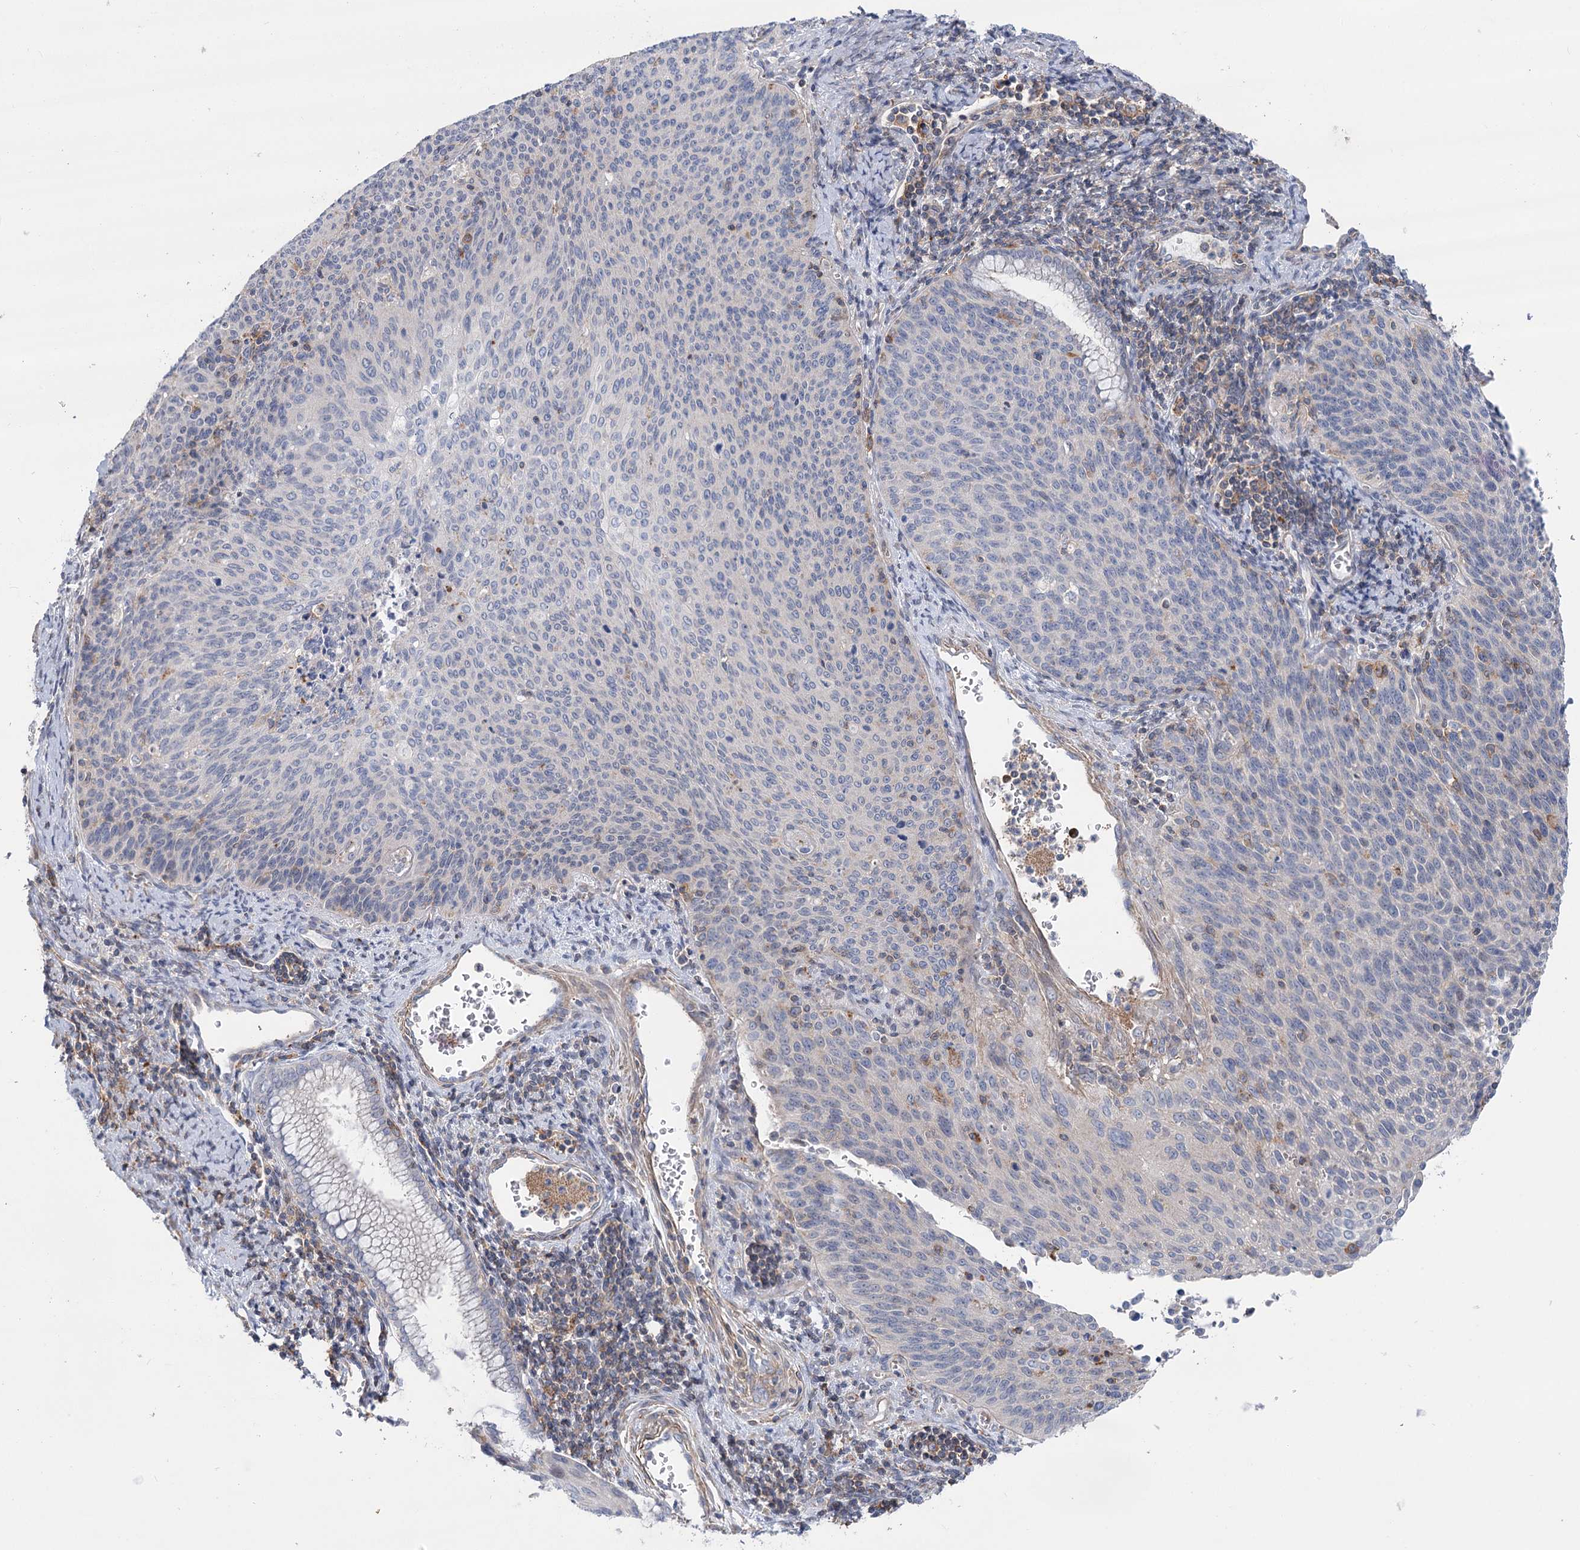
{"staining": {"intensity": "negative", "quantity": "none", "location": "none"}, "tissue": "cervical cancer", "cell_type": "Tumor cells", "image_type": "cancer", "snomed": [{"axis": "morphology", "description": "Squamous cell carcinoma, NOS"}, {"axis": "topography", "description": "Cervix"}], "caption": "This is a micrograph of immunohistochemistry staining of cervical cancer, which shows no staining in tumor cells.", "gene": "LARP1B", "patient": {"sex": "female", "age": 55}}